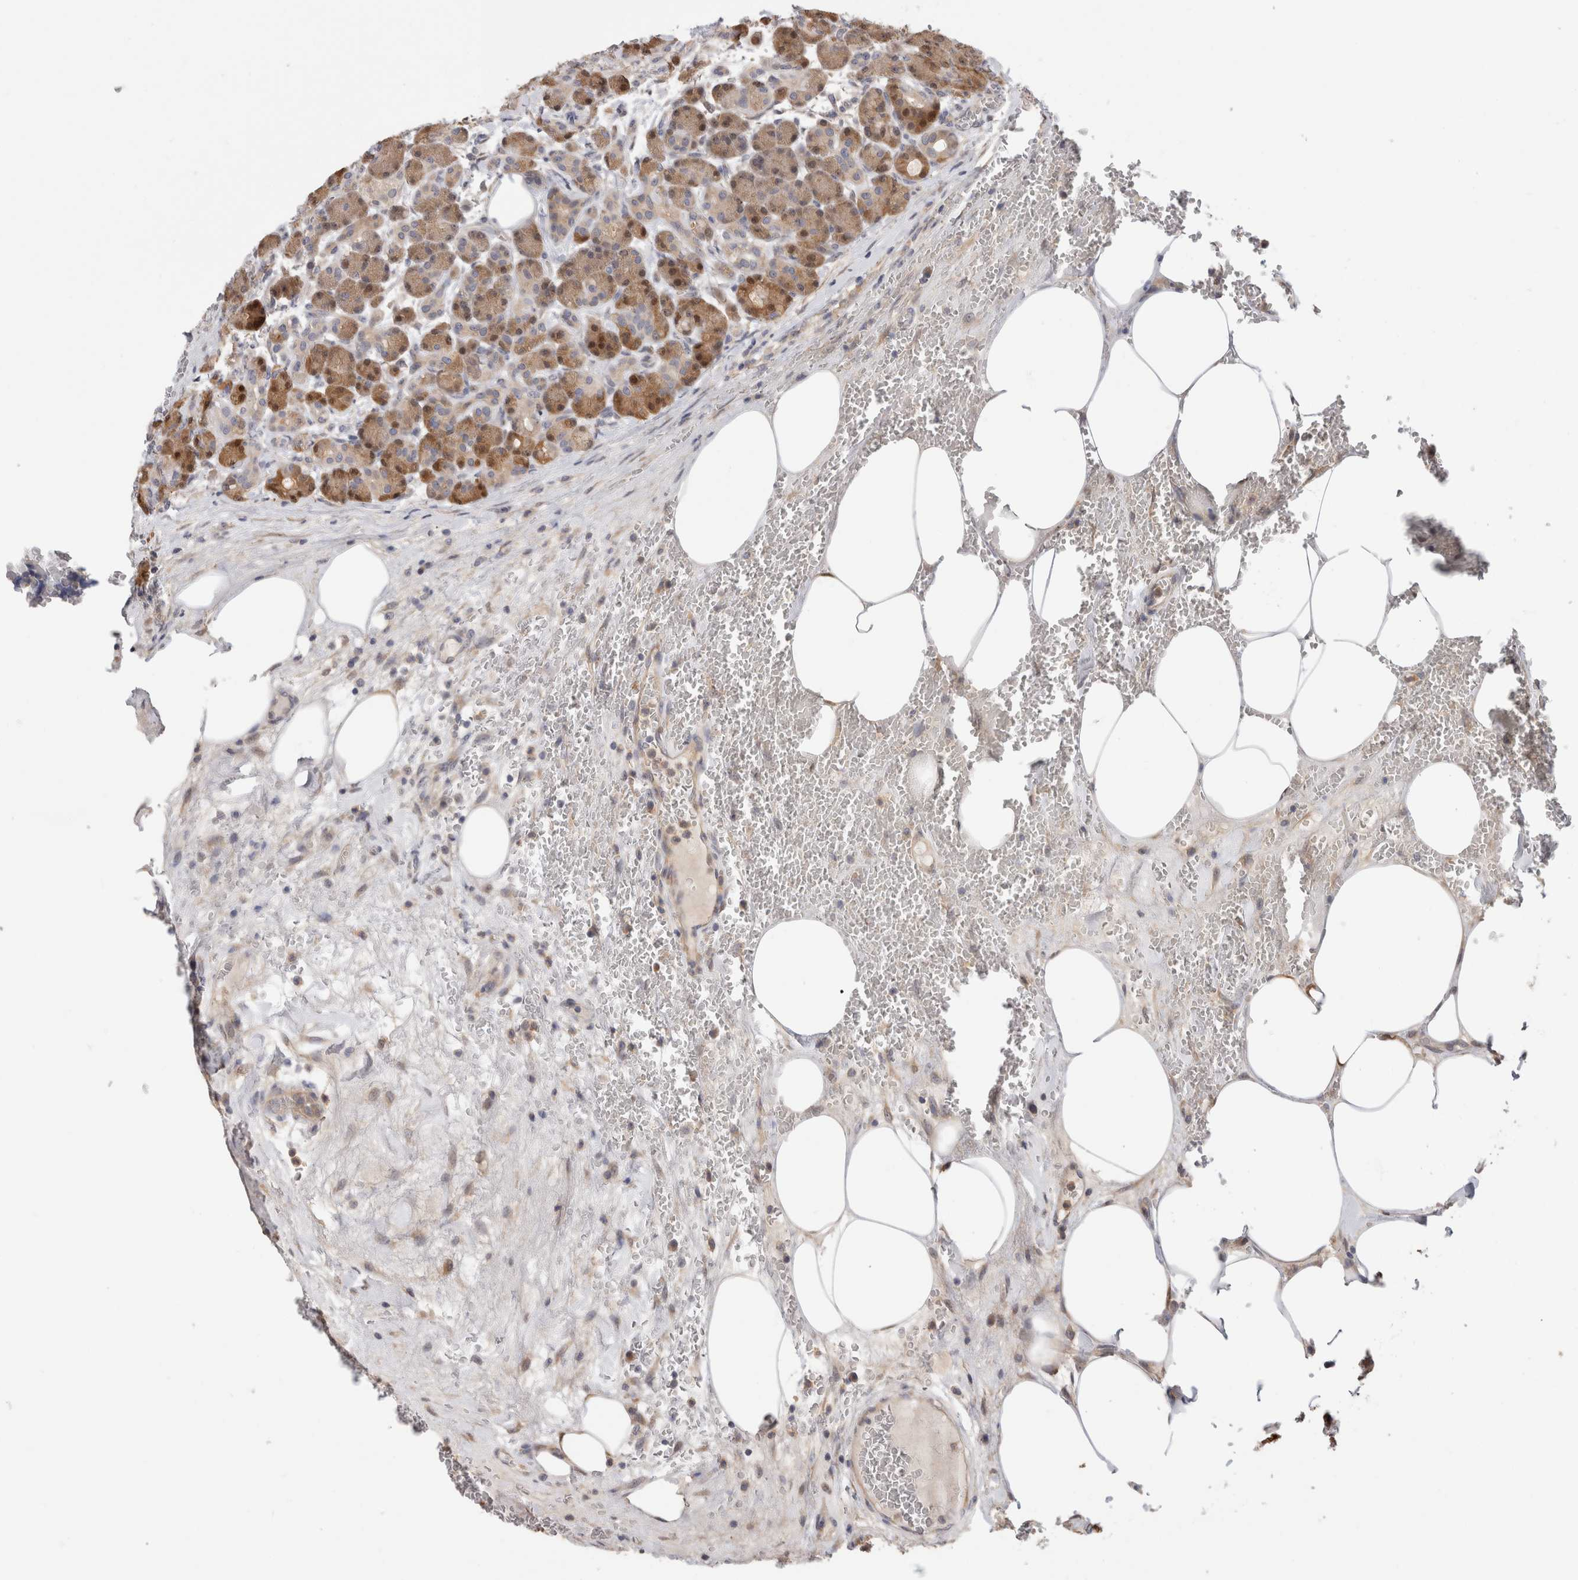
{"staining": {"intensity": "moderate", "quantity": "<25%", "location": "cytoplasmic/membranous,nuclear"}, "tissue": "pancreas", "cell_type": "Exocrine glandular cells", "image_type": "normal", "snomed": [{"axis": "morphology", "description": "Normal tissue, NOS"}, {"axis": "topography", "description": "Pancreas"}], "caption": "Pancreas stained for a protein (brown) reveals moderate cytoplasmic/membranous,nuclear positive staining in approximately <25% of exocrine glandular cells.", "gene": "PGM1", "patient": {"sex": "male", "age": 63}}